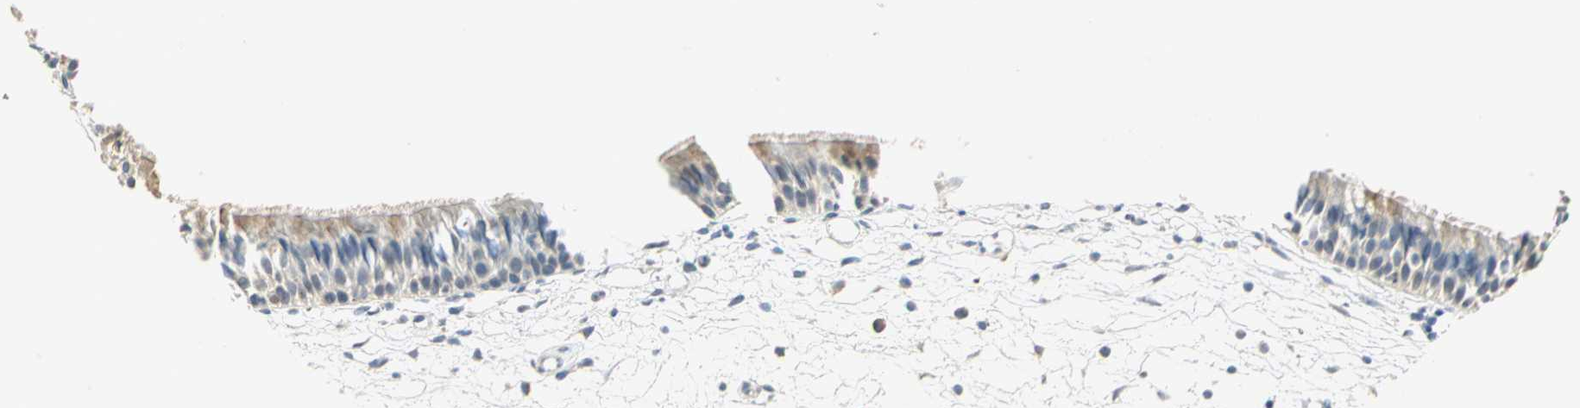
{"staining": {"intensity": "moderate", "quantity": "<25%", "location": "cytoplasmic/membranous"}, "tissue": "nasopharynx", "cell_type": "Respiratory epithelial cells", "image_type": "normal", "snomed": [{"axis": "morphology", "description": "Normal tissue, NOS"}, {"axis": "topography", "description": "Nasopharynx"}], "caption": "Brown immunohistochemical staining in benign human nasopharynx demonstrates moderate cytoplasmic/membranous expression in approximately <25% of respiratory epithelial cells.", "gene": "PROC", "patient": {"sex": "female", "age": 54}}